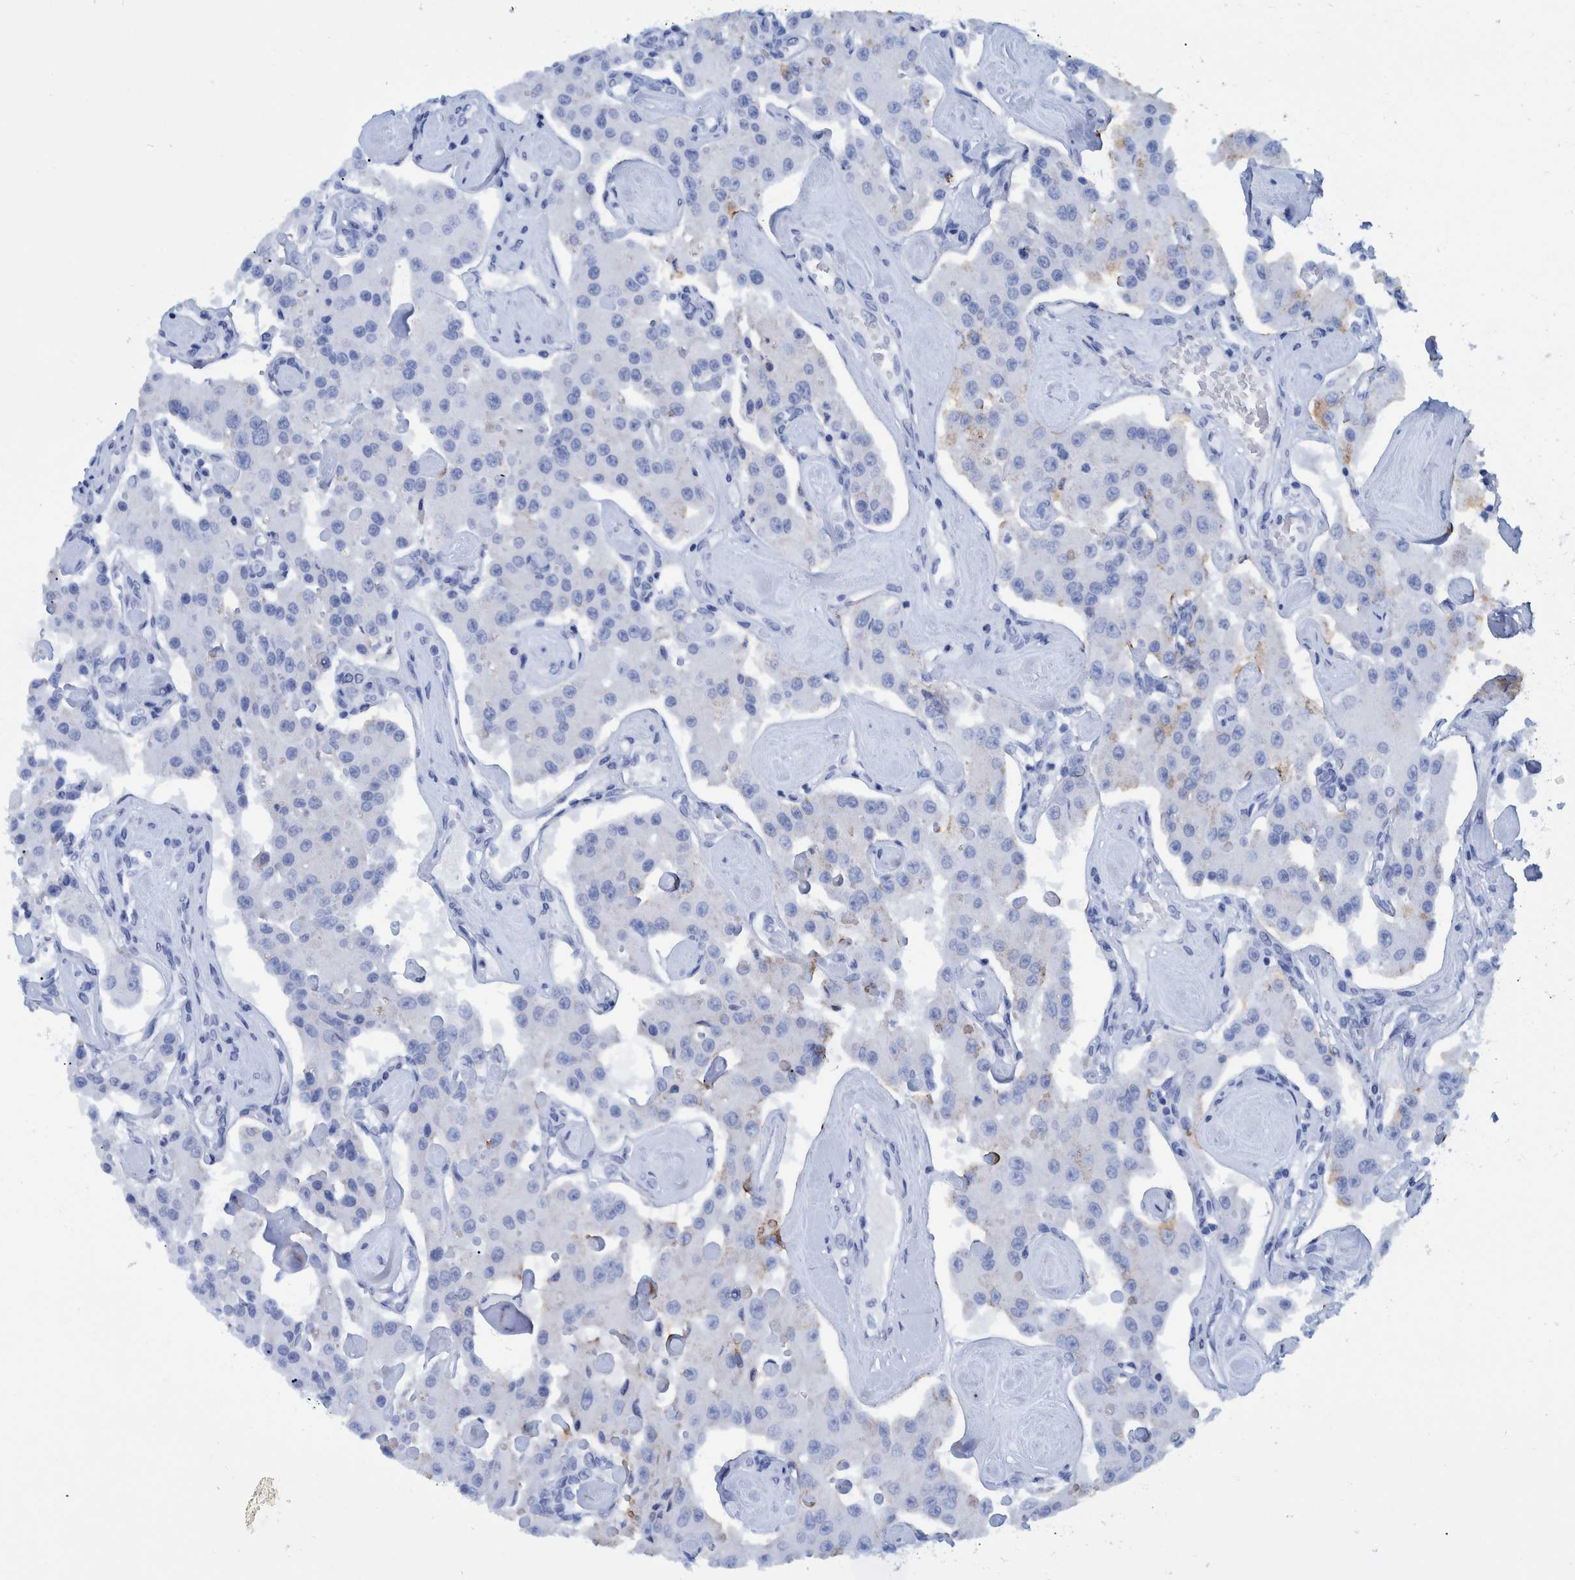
{"staining": {"intensity": "negative", "quantity": "none", "location": "none"}, "tissue": "carcinoid", "cell_type": "Tumor cells", "image_type": "cancer", "snomed": [{"axis": "morphology", "description": "Carcinoid, malignant, NOS"}, {"axis": "topography", "description": "Pancreas"}], "caption": "A photomicrograph of human carcinoid is negative for staining in tumor cells.", "gene": "BZW2", "patient": {"sex": "male", "age": 41}}